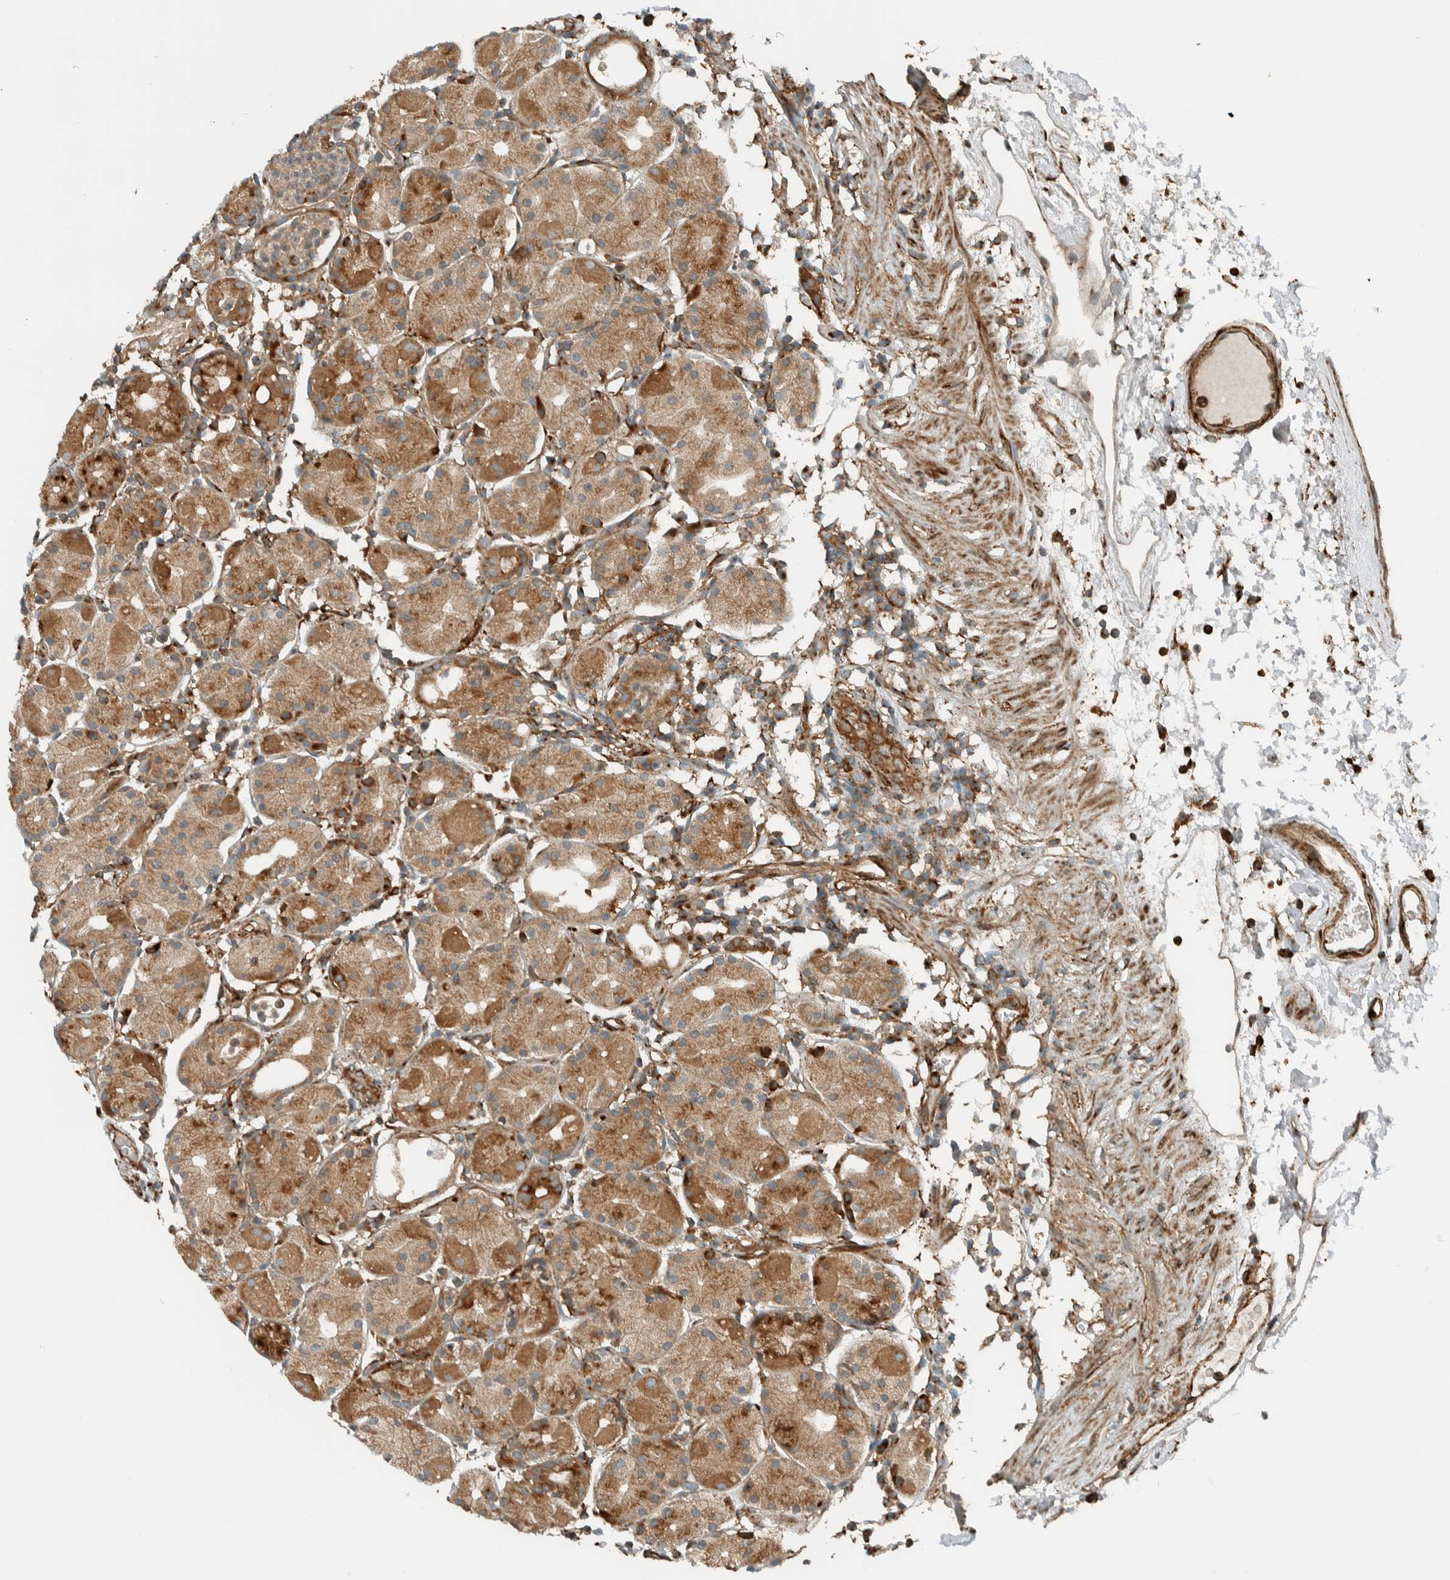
{"staining": {"intensity": "moderate", "quantity": ">75%", "location": "cytoplasmic/membranous"}, "tissue": "stomach", "cell_type": "Glandular cells", "image_type": "normal", "snomed": [{"axis": "morphology", "description": "Normal tissue, NOS"}, {"axis": "topography", "description": "Stomach"}, {"axis": "topography", "description": "Stomach, lower"}], "caption": "Stomach stained with a brown dye shows moderate cytoplasmic/membranous positive positivity in about >75% of glandular cells.", "gene": "EXOC7", "patient": {"sex": "female", "age": 75}}